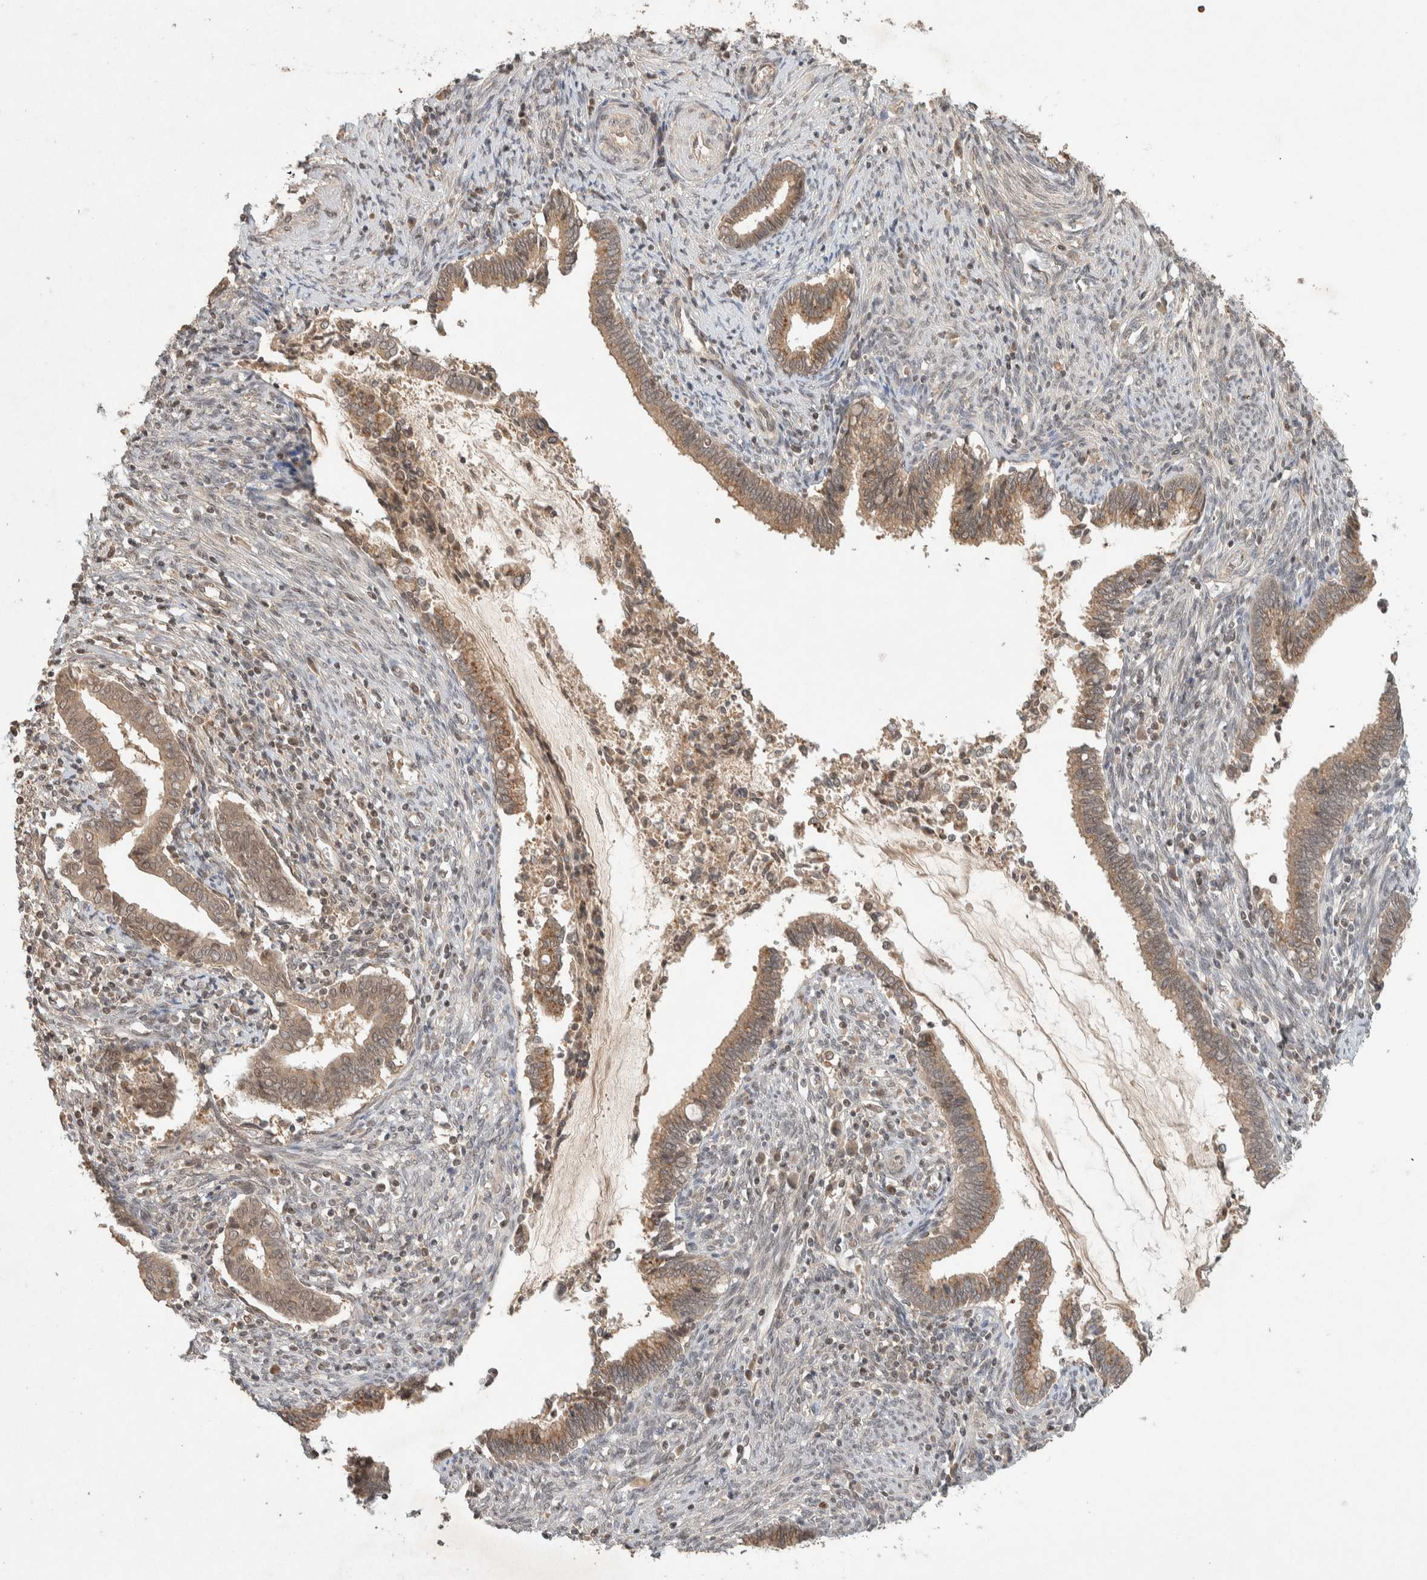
{"staining": {"intensity": "moderate", "quantity": ">75%", "location": "cytoplasmic/membranous,nuclear"}, "tissue": "cervical cancer", "cell_type": "Tumor cells", "image_type": "cancer", "snomed": [{"axis": "morphology", "description": "Adenocarcinoma, NOS"}, {"axis": "topography", "description": "Cervix"}], "caption": "Cervical adenocarcinoma stained for a protein (brown) shows moderate cytoplasmic/membranous and nuclear positive expression in about >75% of tumor cells.", "gene": "THRA", "patient": {"sex": "female", "age": 44}}